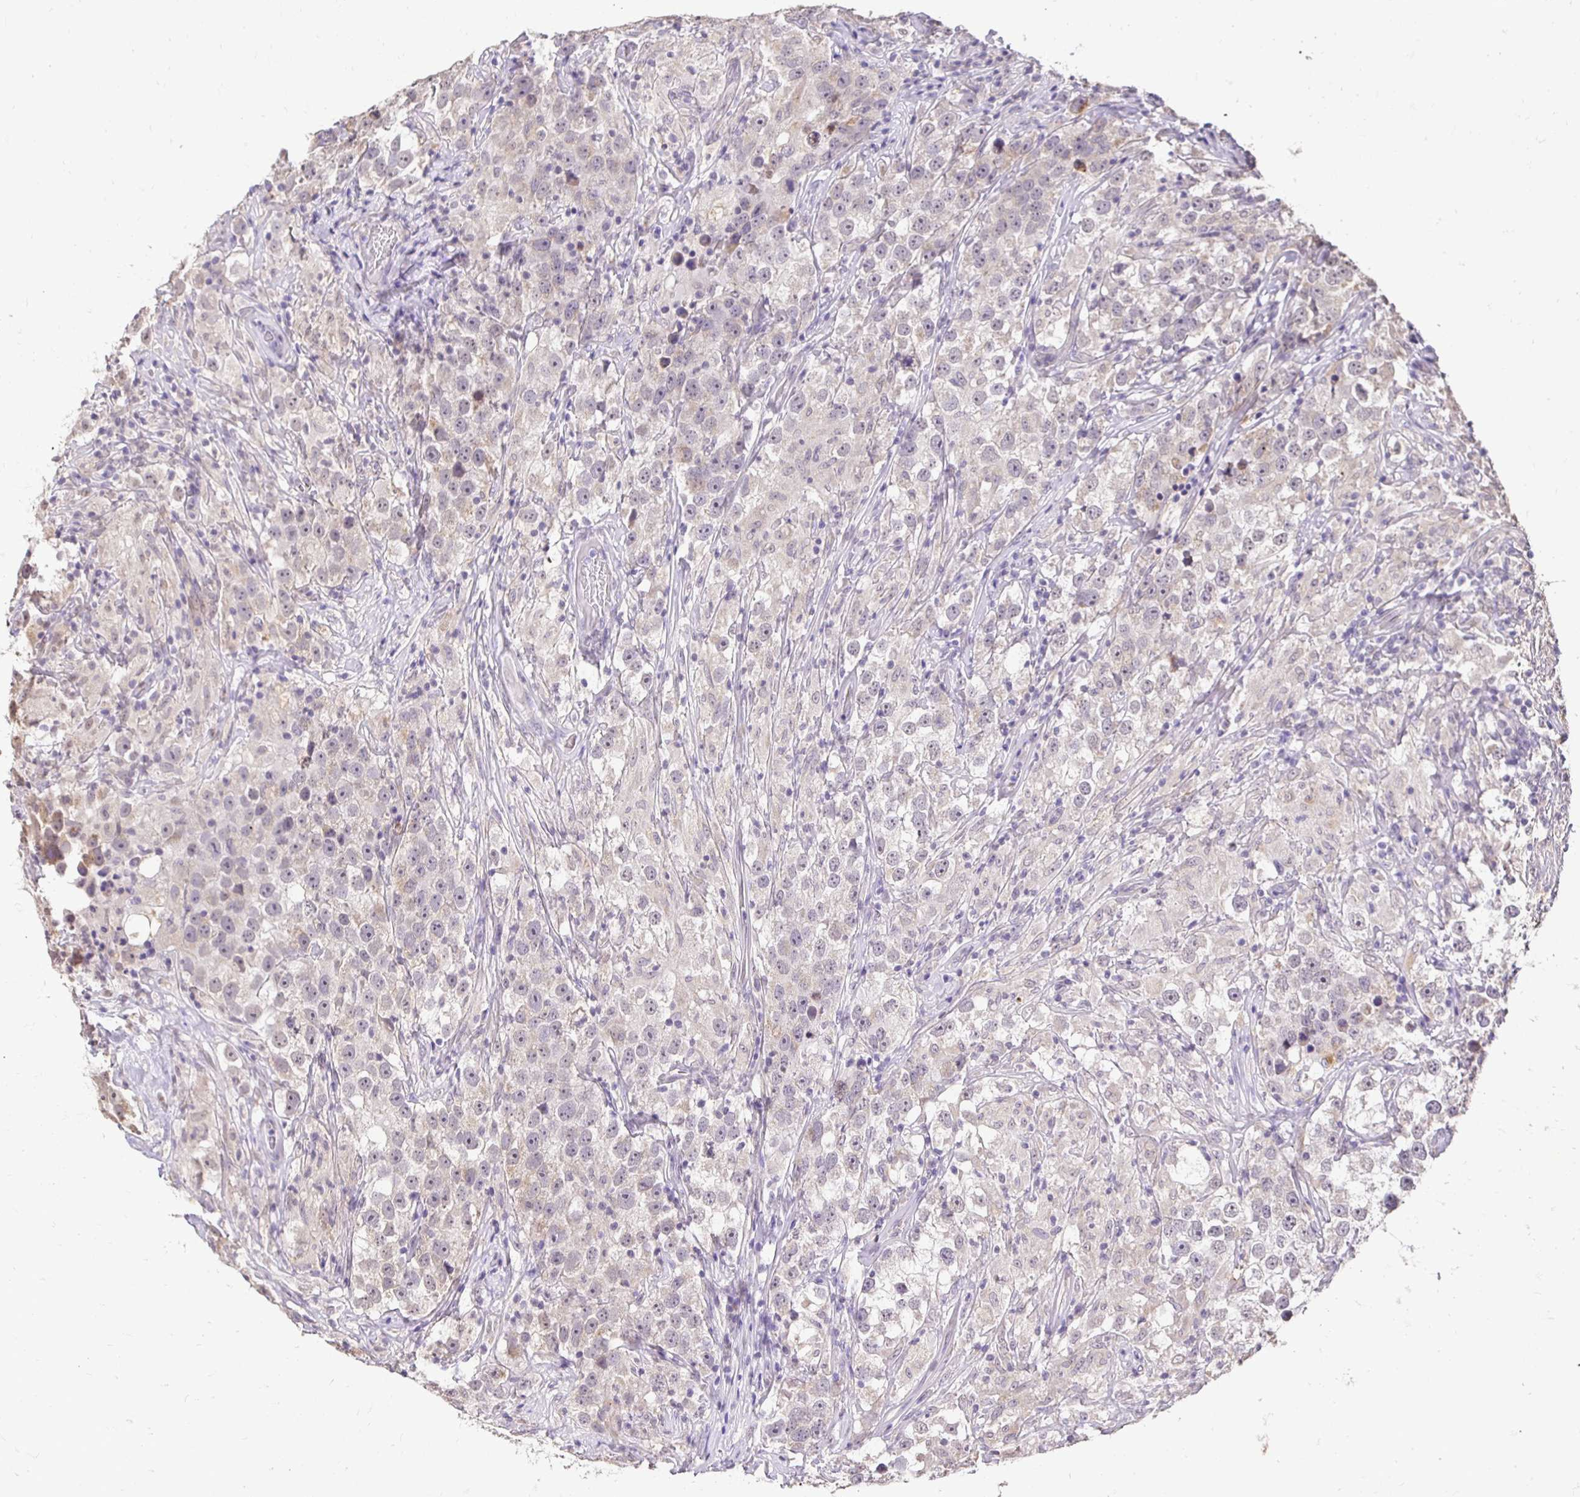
{"staining": {"intensity": "weak", "quantity": "25%-75%", "location": "cytoplasmic/membranous"}, "tissue": "testis cancer", "cell_type": "Tumor cells", "image_type": "cancer", "snomed": [{"axis": "morphology", "description": "Seminoma, NOS"}, {"axis": "topography", "description": "Testis"}], "caption": "Testis cancer stained for a protein (brown) displays weak cytoplasmic/membranous positive positivity in about 25%-75% of tumor cells.", "gene": "RHEBL1", "patient": {"sex": "male", "age": 46}}